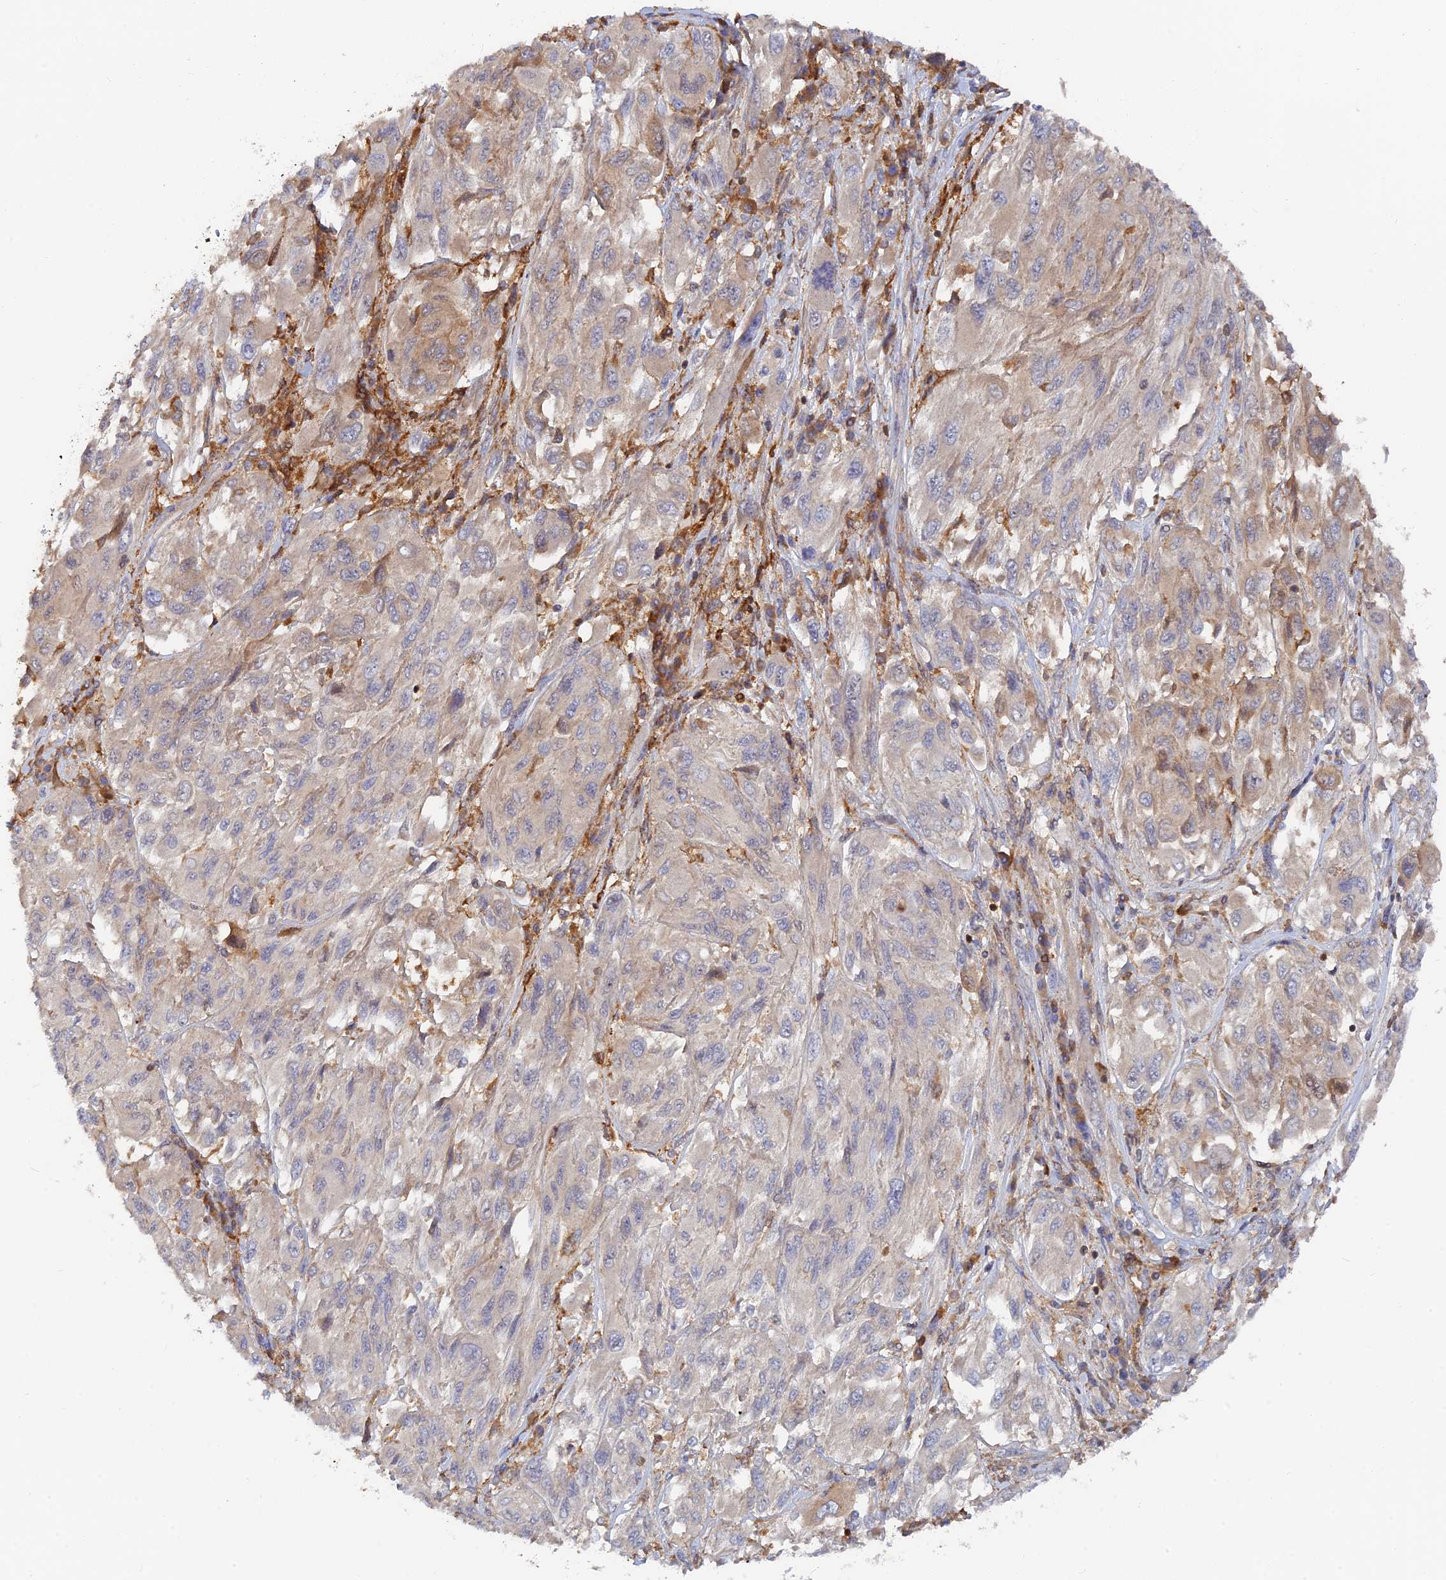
{"staining": {"intensity": "weak", "quantity": "<25%", "location": "cytoplasmic/membranous"}, "tissue": "melanoma", "cell_type": "Tumor cells", "image_type": "cancer", "snomed": [{"axis": "morphology", "description": "Malignant melanoma, NOS"}, {"axis": "topography", "description": "Skin"}], "caption": "Immunohistochemistry of melanoma reveals no expression in tumor cells.", "gene": "SPATA5L1", "patient": {"sex": "female", "age": 91}}